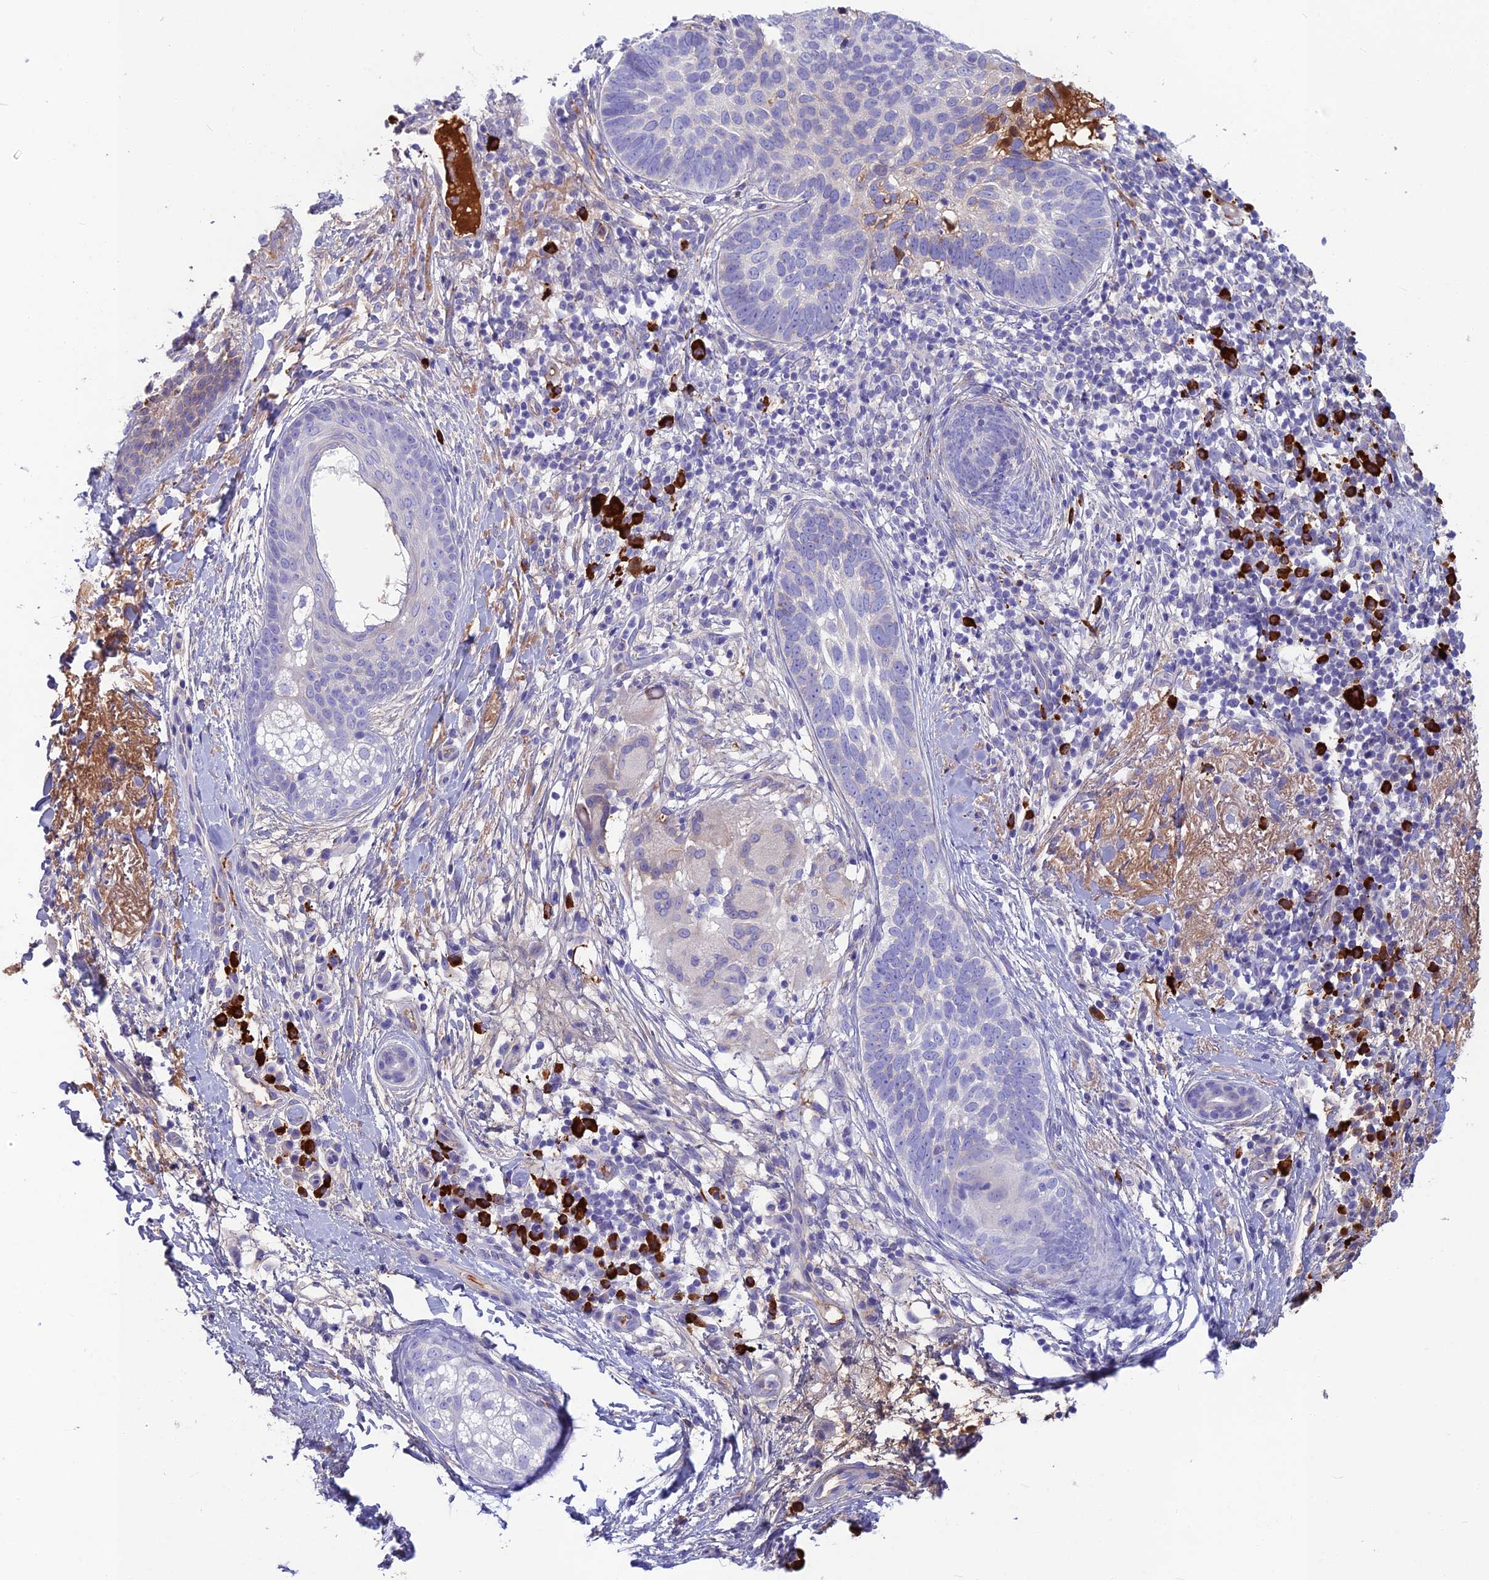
{"staining": {"intensity": "negative", "quantity": "none", "location": "none"}, "tissue": "skin cancer", "cell_type": "Tumor cells", "image_type": "cancer", "snomed": [{"axis": "morphology", "description": "Basal cell carcinoma"}, {"axis": "topography", "description": "Skin"}], "caption": "An IHC micrograph of skin basal cell carcinoma is shown. There is no staining in tumor cells of skin basal cell carcinoma.", "gene": "SNAP91", "patient": {"sex": "male", "age": 85}}